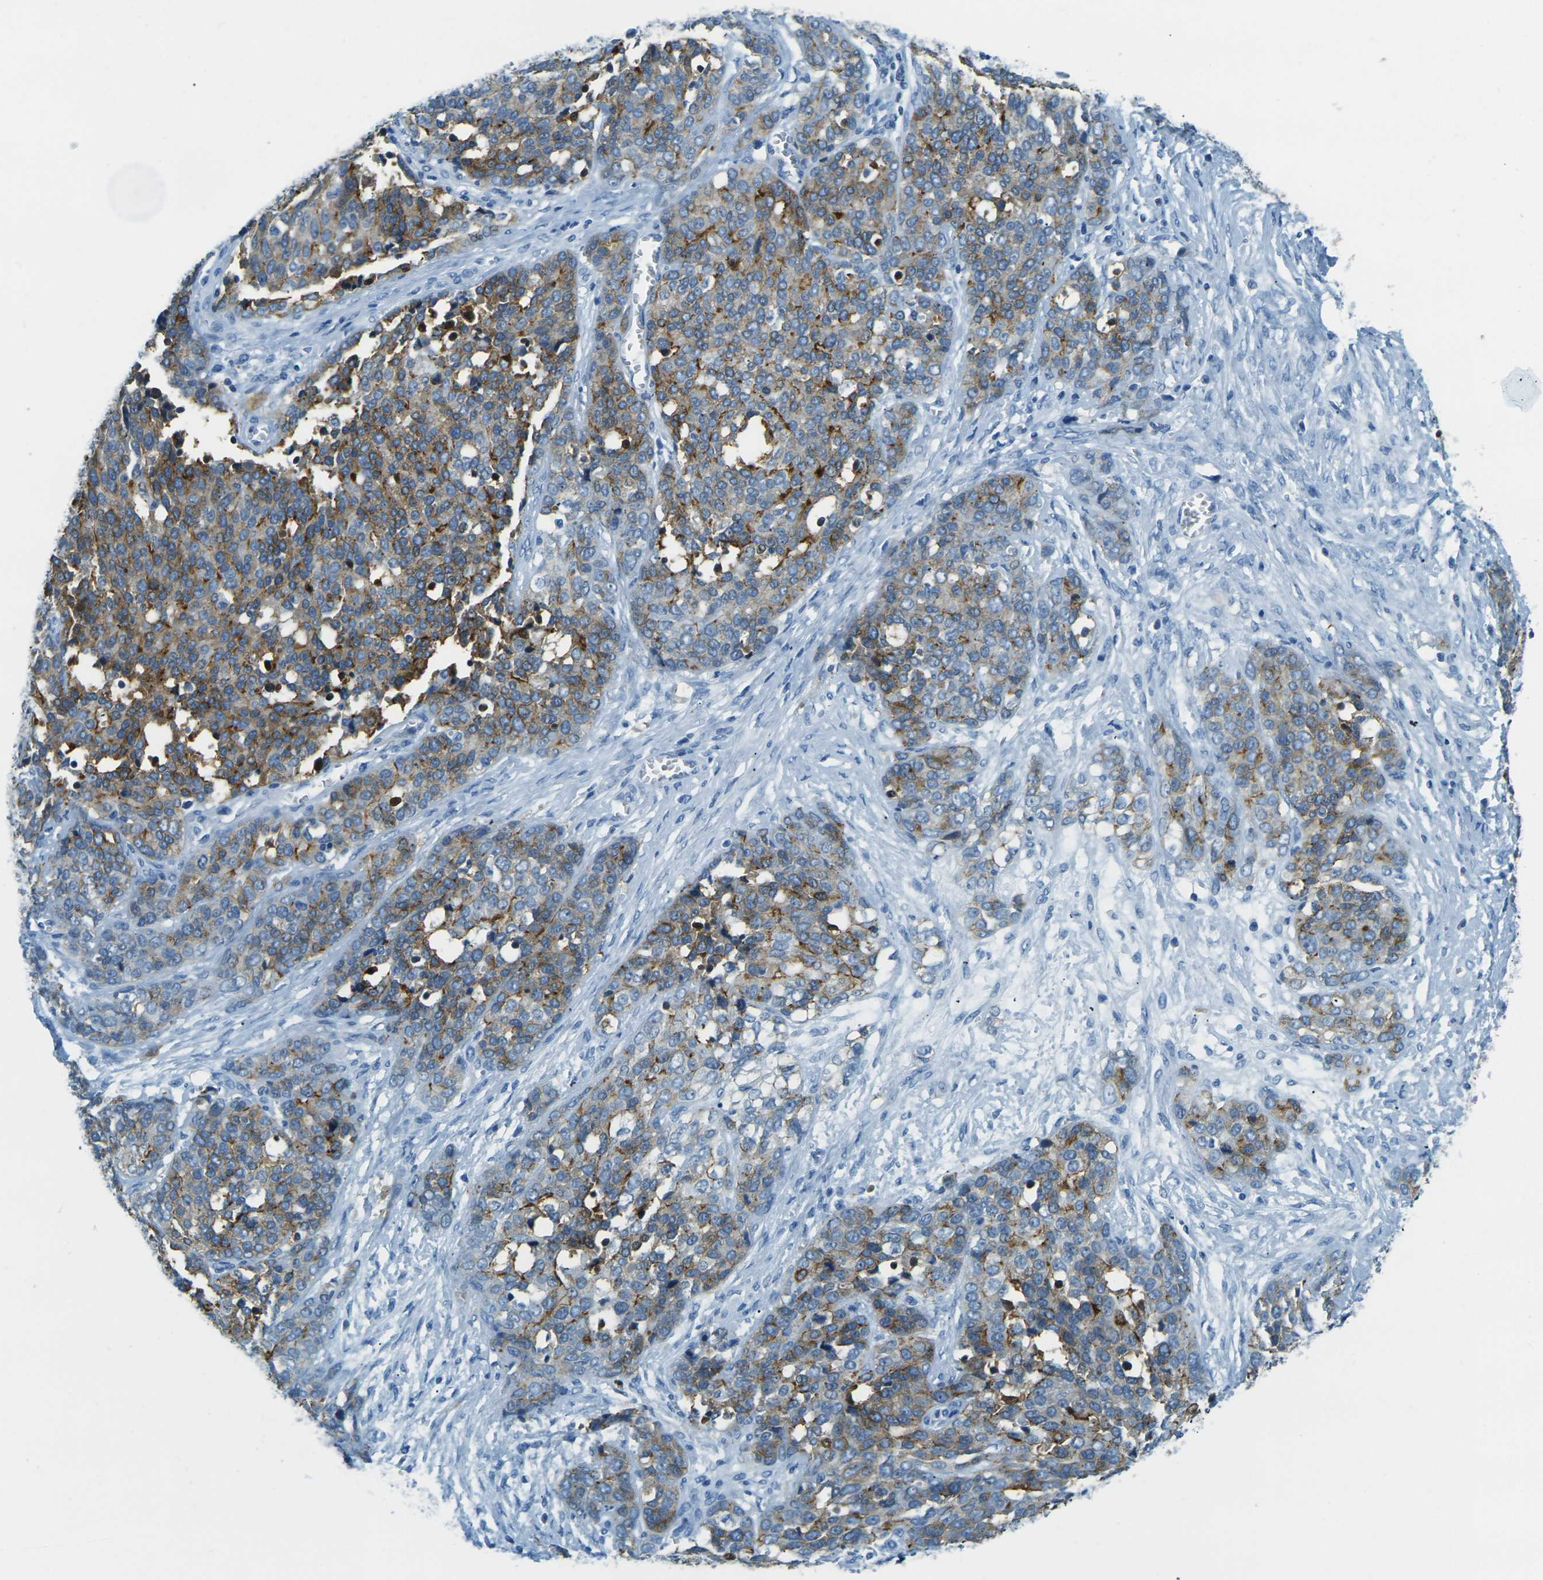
{"staining": {"intensity": "moderate", "quantity": ">75%", "location": "cytoplasmic/membranous"}, "tissue": "ovarian cancer", "cell_type": "Tumor cells", "image_type": "cancer", "snomed": [{"axis": "morphology", "description": "Cystadenocarcinoma, serous, NOS"}, {"axis": "topography", "description": "Ovary"}], "caption": "Ovarian cancer (serous cystadenocarcinoma) tissue displays moderate cytoplasmic/membranous staining in about >75% of tumor cells, visualized by immunohistochemistry. (brown staining indicates protein expression, while blue staining denotes nuclei).", "gene": "OCLN", "patient": {"sex": "female", "age": 44}}